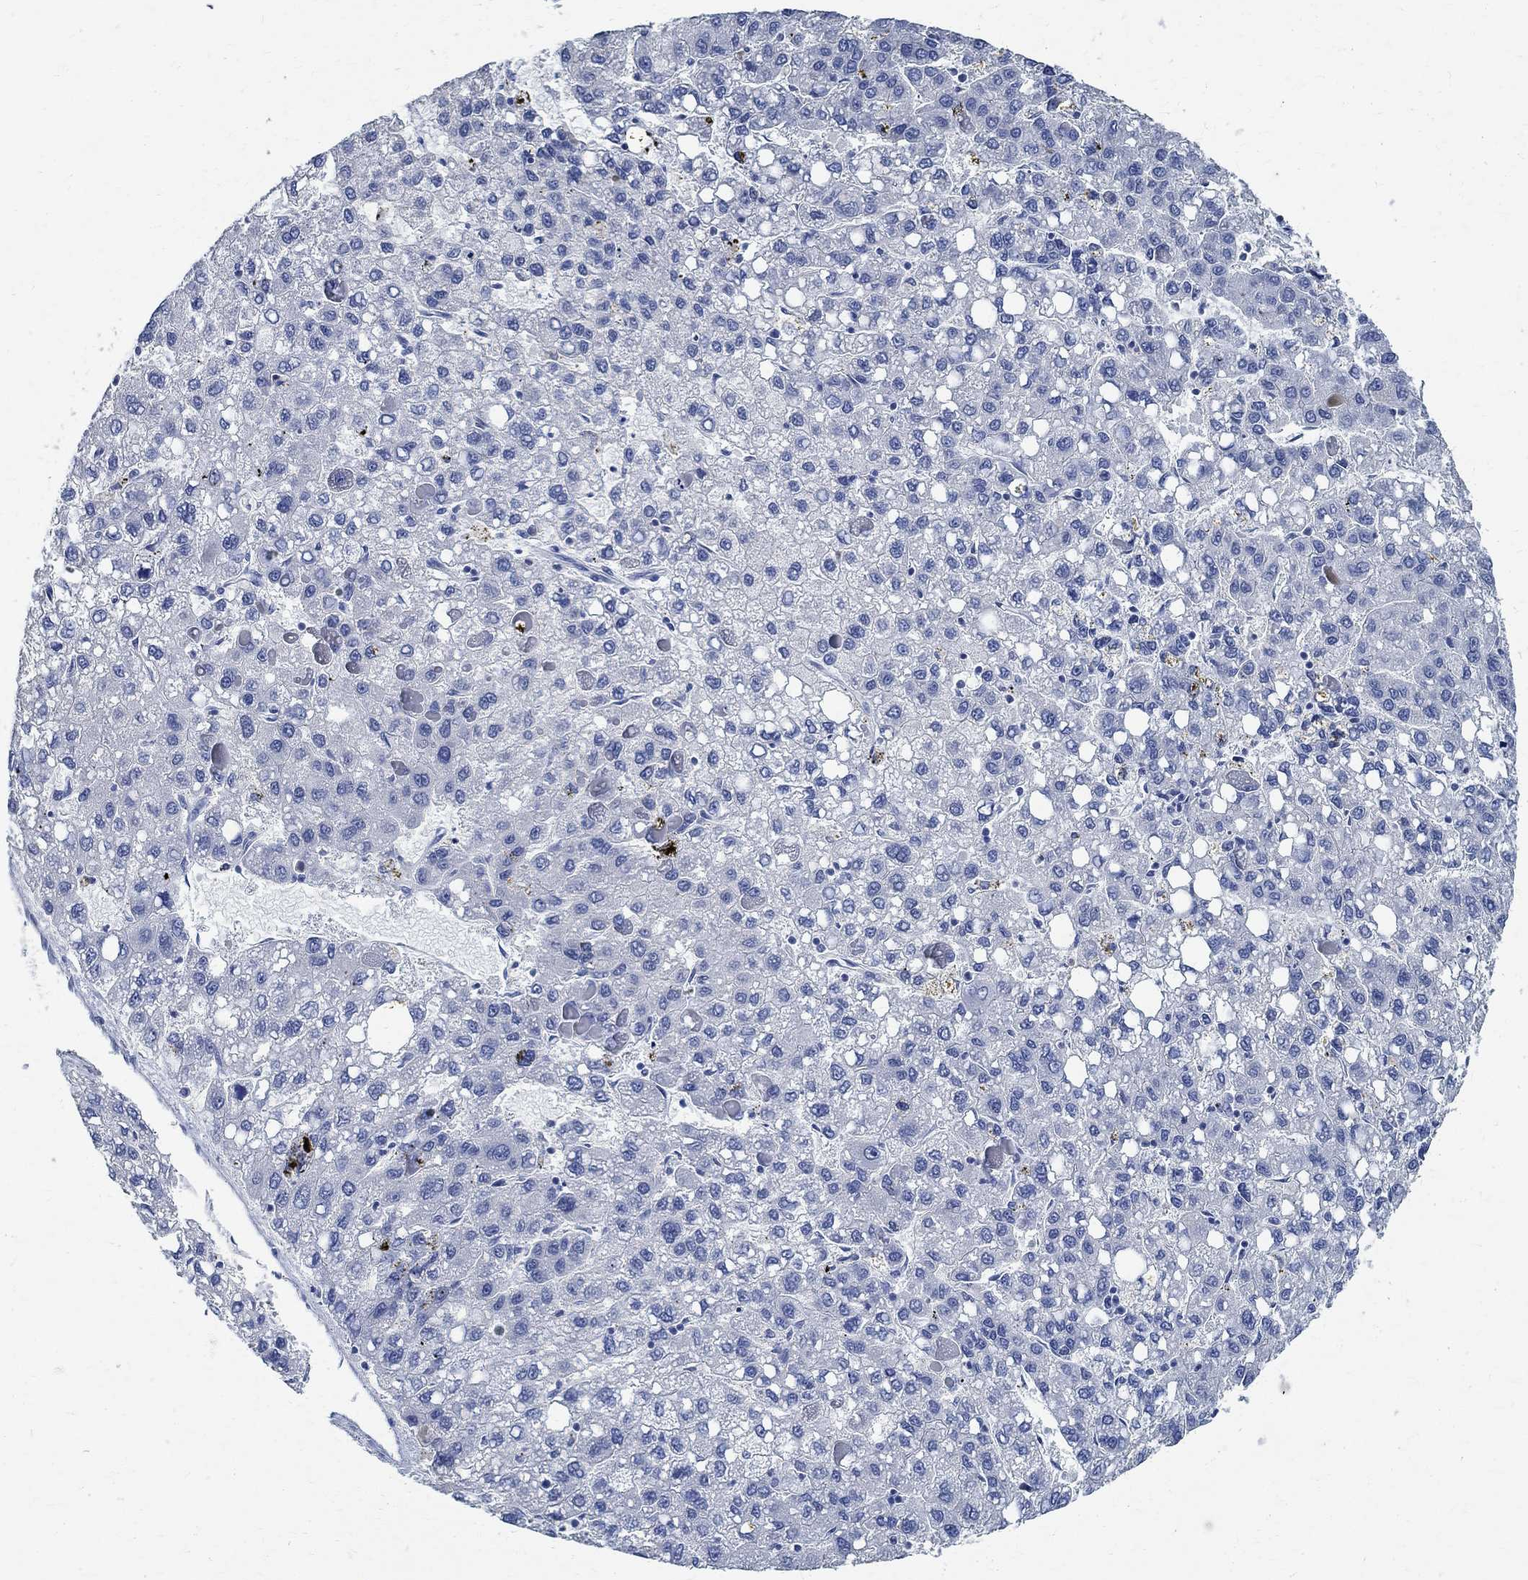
{"staining": {"intensity": "negative", "quantity": "none", "location": "none"}, "tissue": "liver cancer", "cell_type": "Tumor cells", "image_type": "cancer", "snomed": [{"axis": "morphology", "description": "Carcinoma, Hepatocellular, NOS"}, {"axis": "topography", "description": "Liver"}], "caption": "The immunohistochemistry (IHC) micrograph has no significant staining in tumor cells of hepatocellular carcinoma (liver) tissue.", "gene": "PRX", "patient": {"sex": "female", "age": 82}}